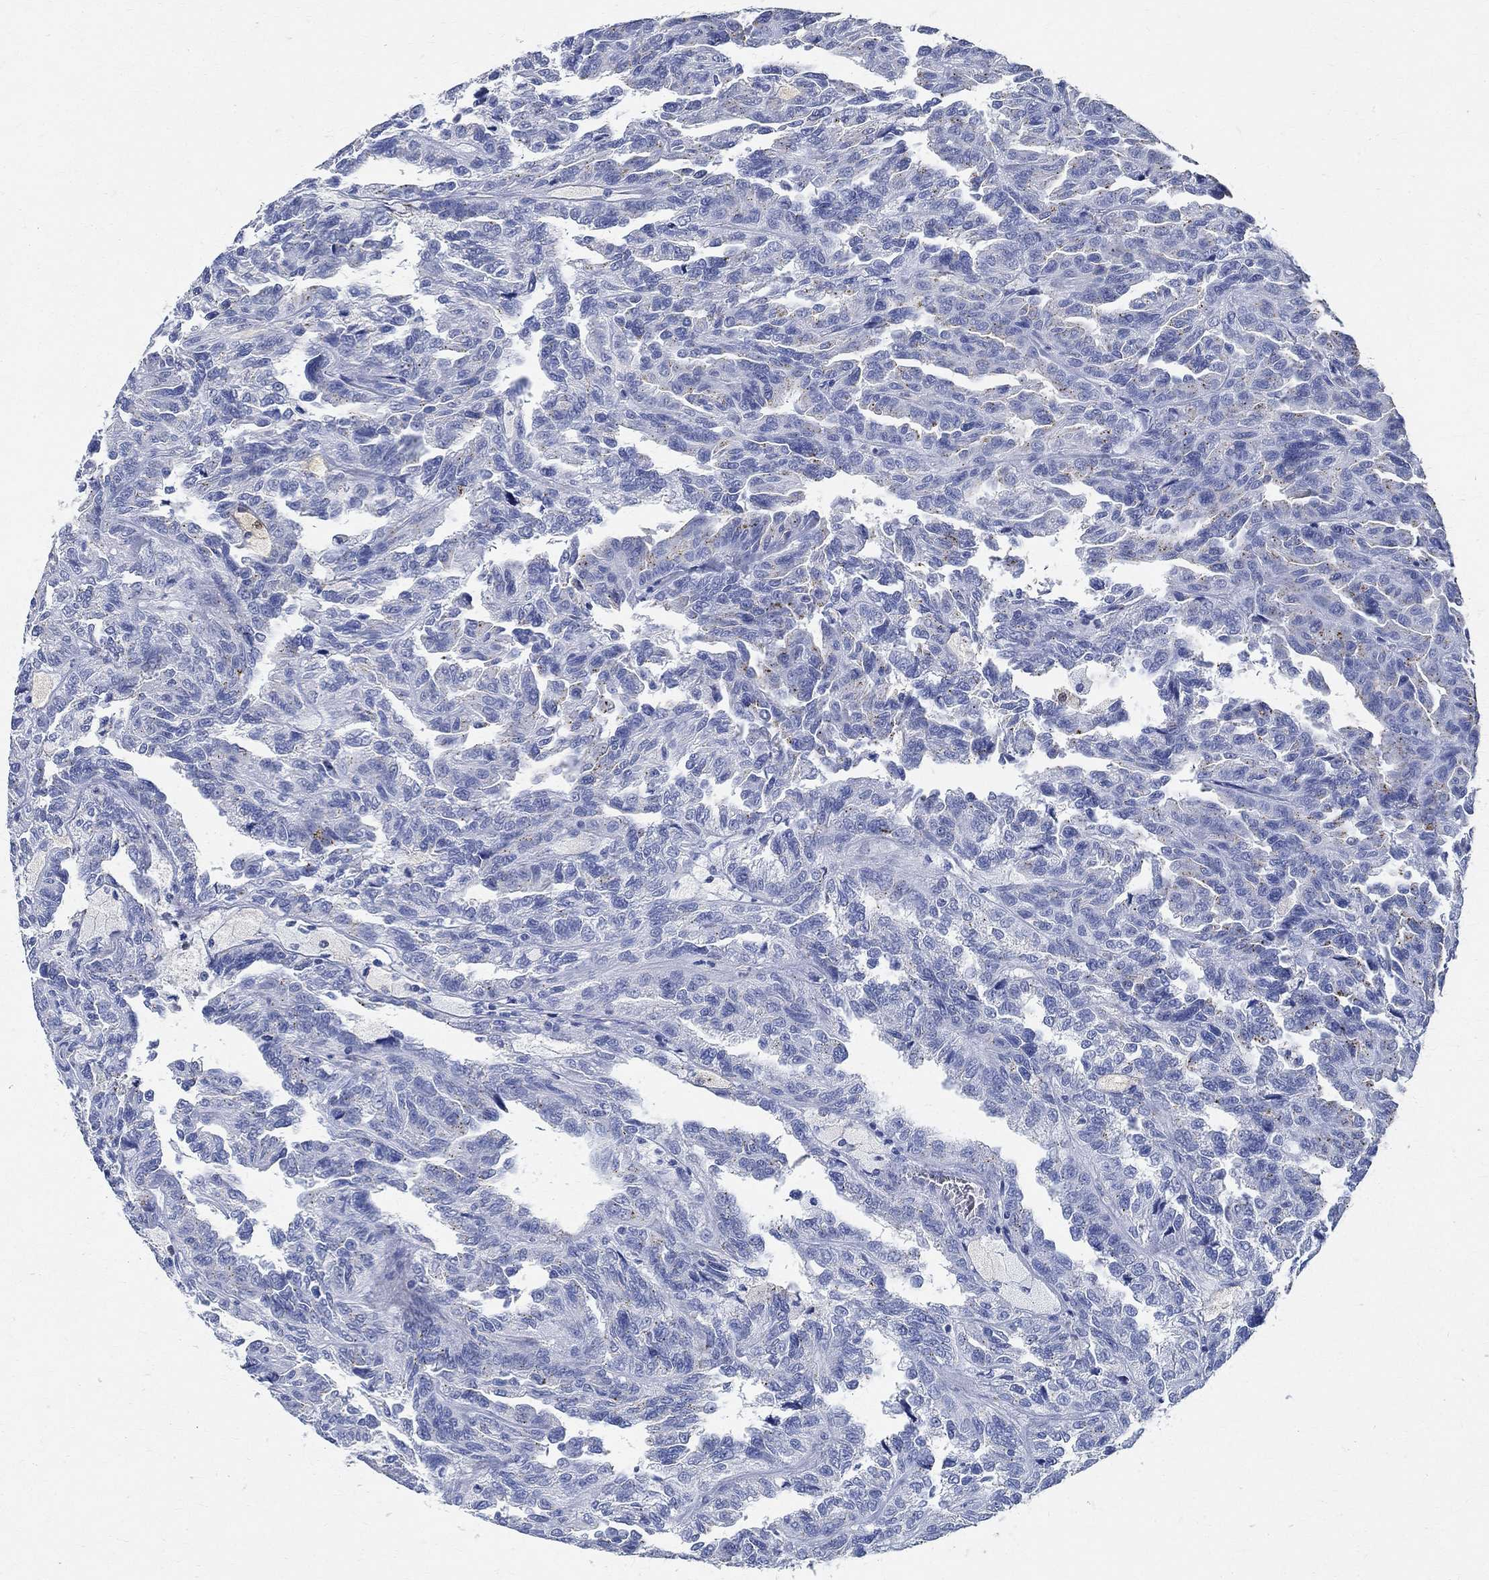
{"staining": {"intensity": "negative", "quantity": "none", "location": "none"}, "tissue": "renal cancer", "cell_type": "Tumor cells", "image_type": "cancer", "snomed": [{"axis": "morphology", "description": "Adenocarcinoma, NOS"}, {"axis": "topography", "description": "Kidney"}], "caption": "Immunohistochemistry (IHC) of adenocarcinoma (renal) shows no positivity in tumor cells. (Stains: DAB (3,3'-diaminobenzidine) immunohistochemistry (IHC) with hematoxylin counter stain, Microscopy: brightfield microscopy at high magnification).", "gene": "TMEM221", "patient": {"sex": "male", "age": 79}}